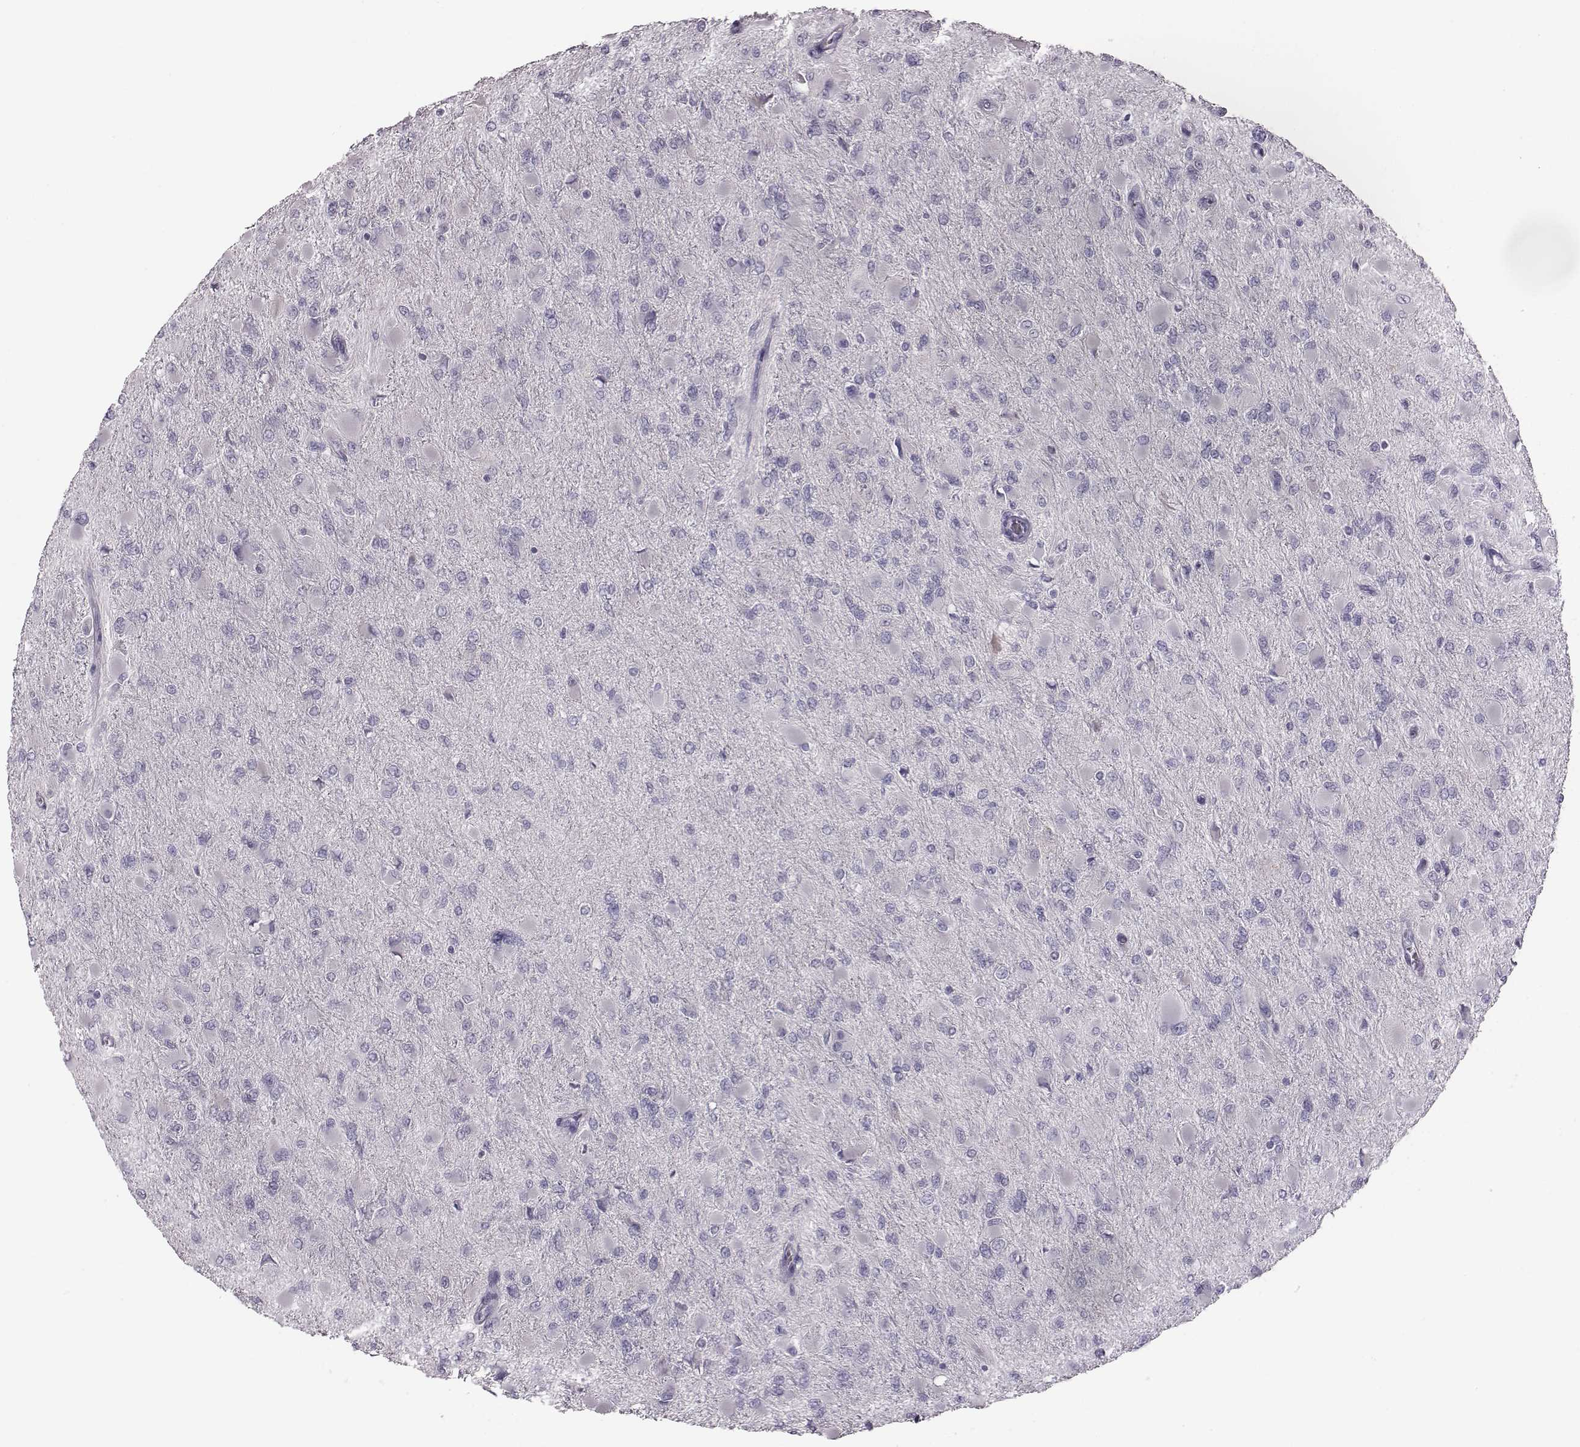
{"staining": {"intensity": "negative", "quantity": "none", "location": "none"}, "tissue": "glioma", "cell_type": "Tumor cells", "image_type": "cancer", "snomed": [{"axis": "morphology", "description": "Glioma, malignant, High grade"}, {"axis": "topography", "description": "Cerebral cortex"}], "caption": "Malignant glioma (high-grade) stained for a protein using immunohistochemistry reveals no staining tumor cells.", "gene": "CRISP1", "patient": {"sex": "female", "age": 36}}